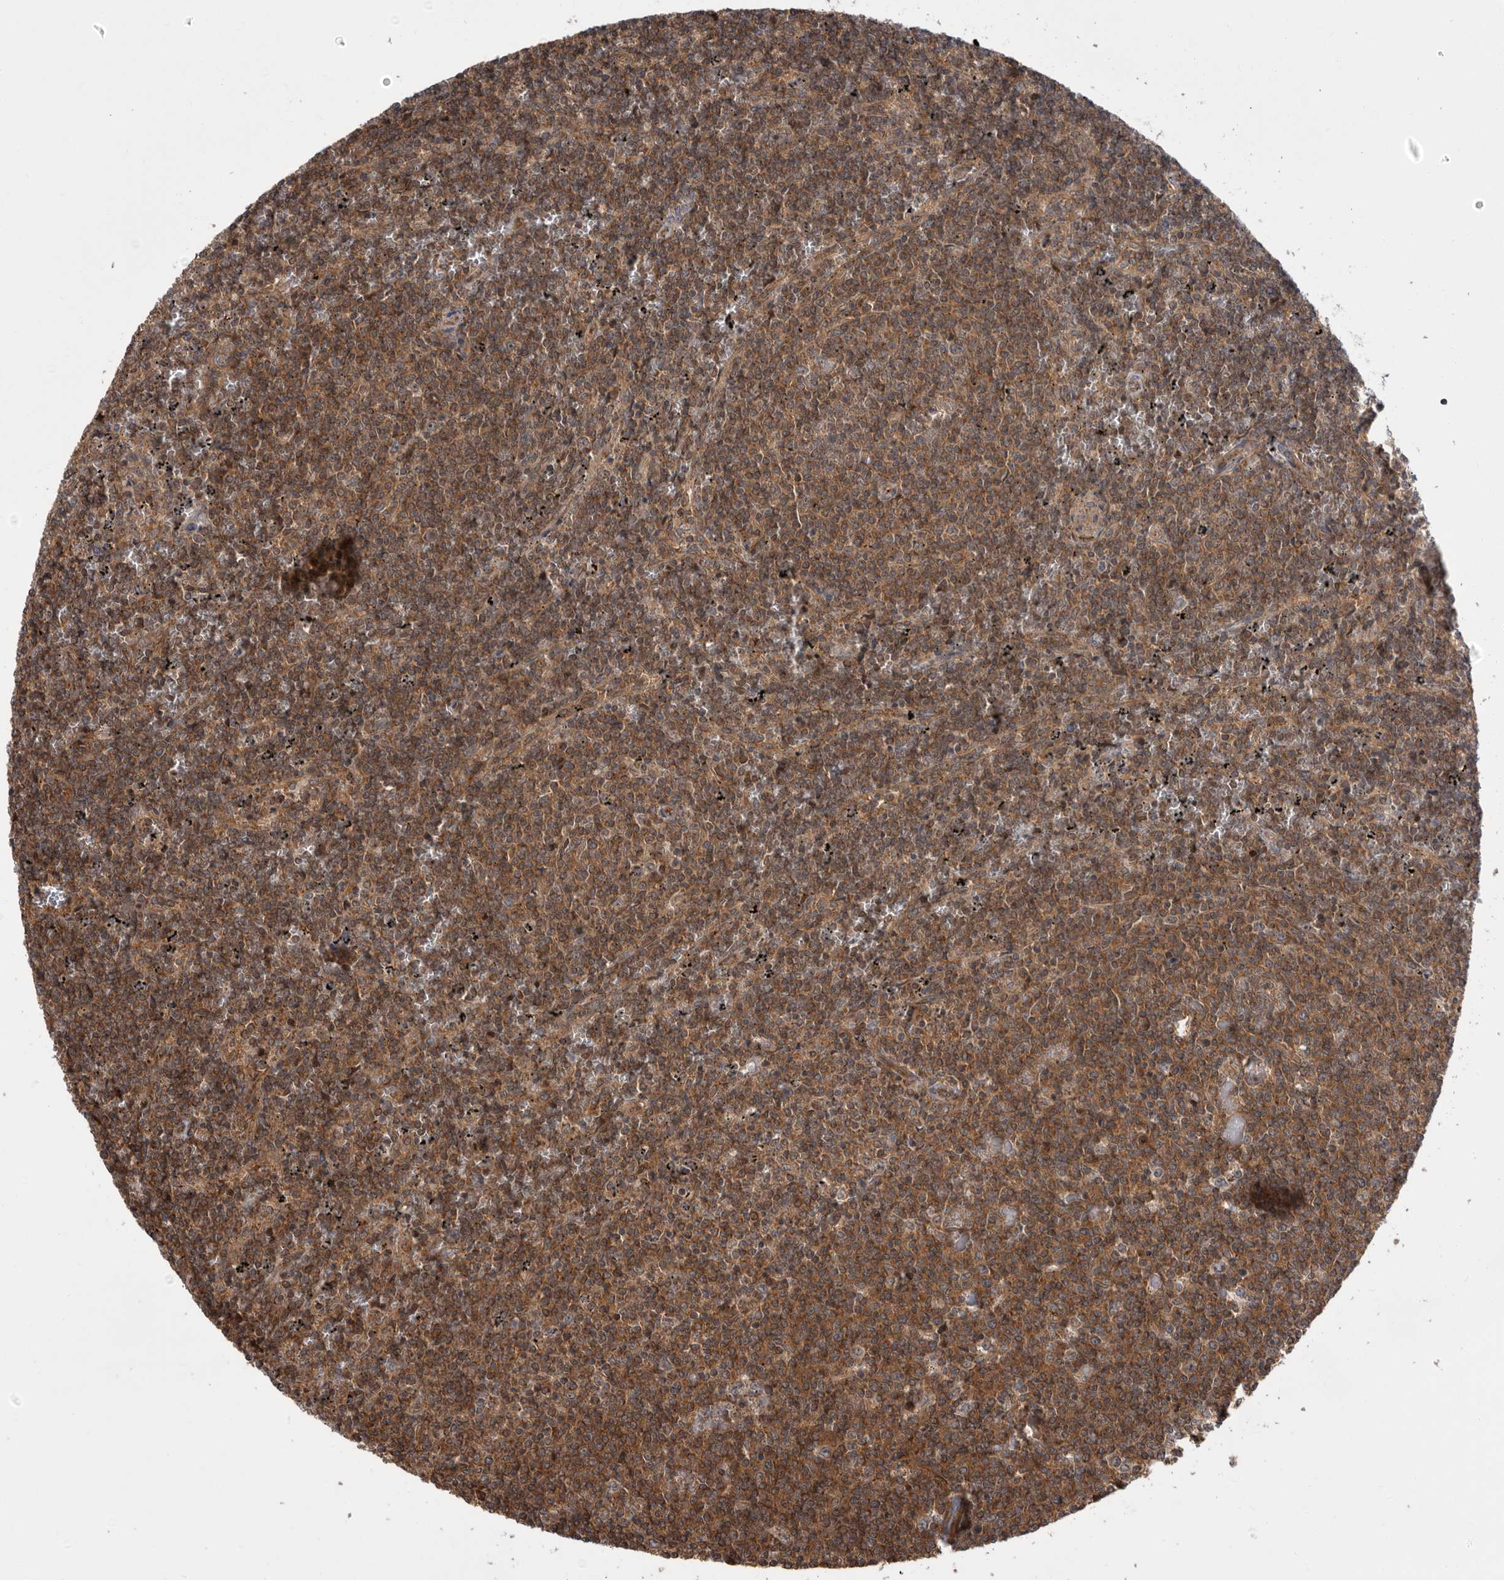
{"staining": {"intensity": "moderate", "quantity": ">75%", "location": "cytoplasmic/membranous"}, "tissue": "lymphoma", "cell_type": "Tumor cells", "image_type": "cancer", "snomed": [{"axis": "morphology", "description": "Malignant lymphoma, non-Hodgkin's type, Low grade"}, {"axis": "topography", "description": "Spleen"}], "caption": "A medium amount of moderate cytoplasmic/membranous staining is identified in about >75% of tumor cells in low-grade malignant lymphoma, non-Hodgkin's type tissue. (DAB = brown stain, brightfield microscopy at high magnification).", "gene": "DHDDS", "patient": {"sex": "female", "age": 50}}